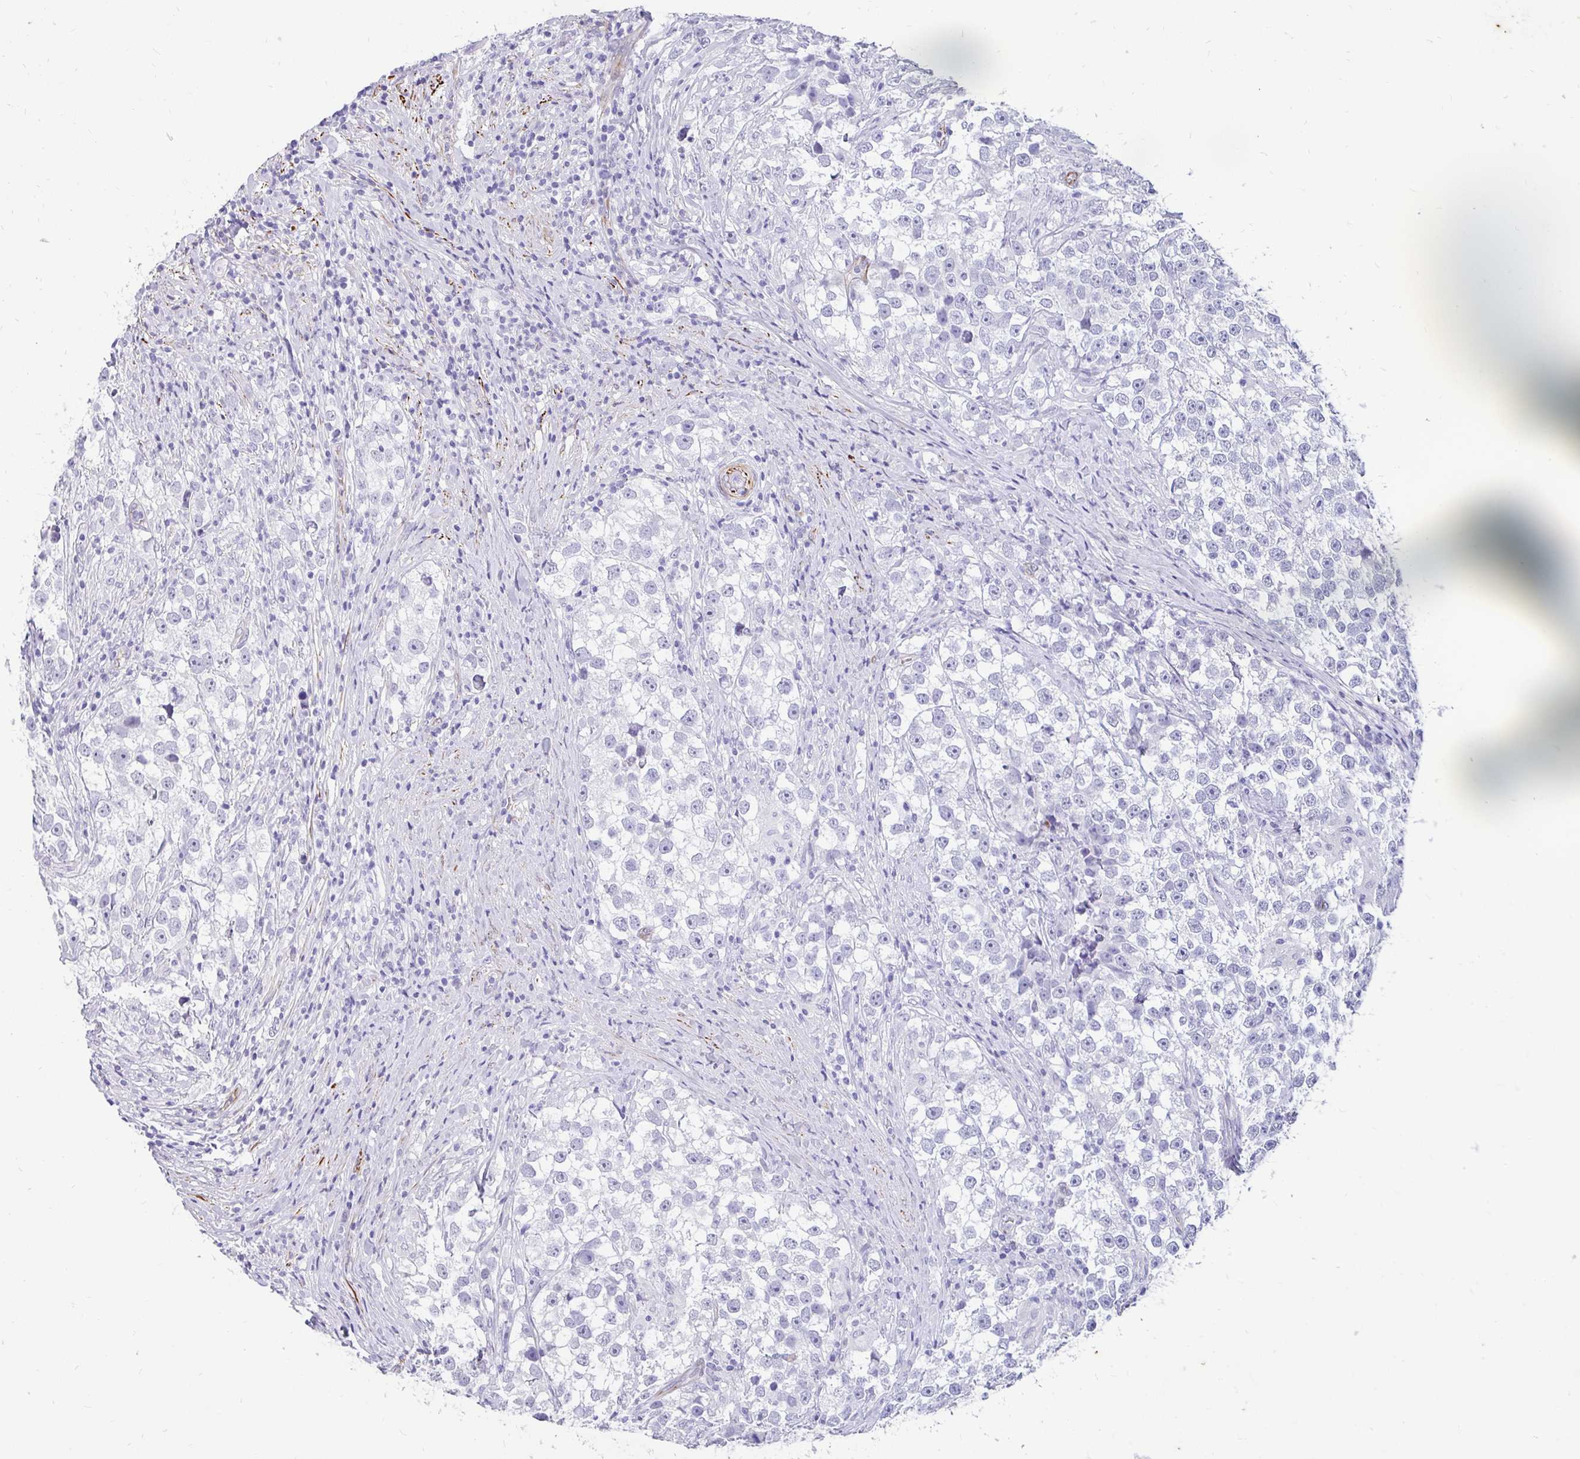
{"staining": {"intensity": "negative", "quantity": "none", "location": "none"}, "tissue": "testis cancer", "cell_type": "Tumor cells", "image_type": "cancer", "snomed": [{"axis": "morphology", "description": "Seminoma, NOS"}, {"axis": "topography", "description": "Testis"}], "caption": "DAB (3,3'-diaminobenzidine) immunohistochemical staining of human seminoma (testis) exhibits no significant expression in tumor cells.", "gene": "EML5", "patient": {"sex": "male", "age": 46}}